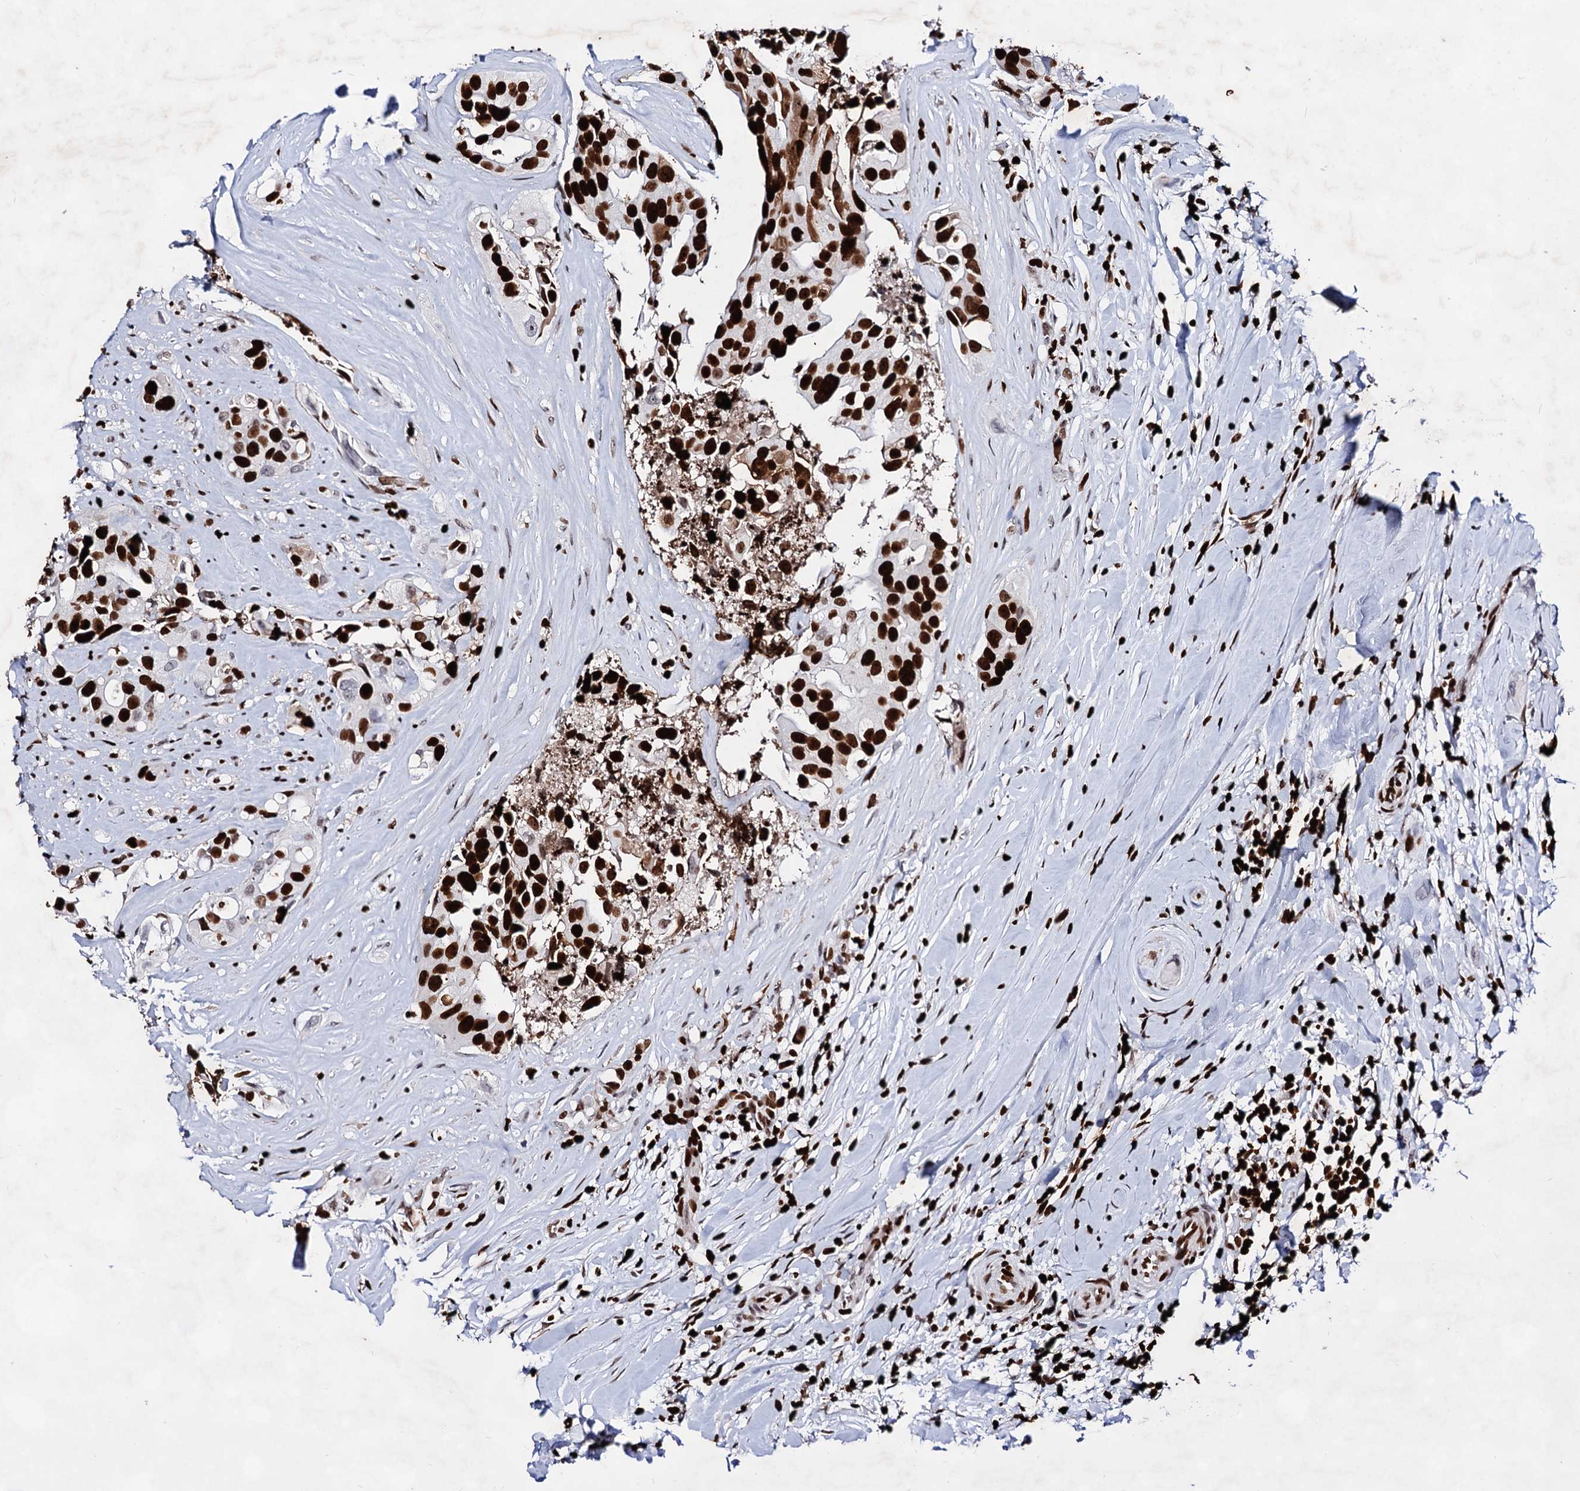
{"staining": {"intensity": "strong", "quantity": ">75%", "location": "nuclear"}, "tissue": "head and neck cancer", "cell_type": "Tumor cells", "image_type": "cancer", "snomed": [{"axis": "morphology", "description": "Adenocarcinoma, NOS"}, {"axis": "morphology", "description": "Adenocarcinoma, metastatic, NOS"}, {"axis": "topography", "description": "Head-Neck"}], "caption": "A micrograph of human head and neck metastatic adenocarcinoma stained for a protein demonstrates strong nuclear brown staining in tumor cells.", "gene": "HMGB2", "patient": {"sex": "male", "age": 75}}